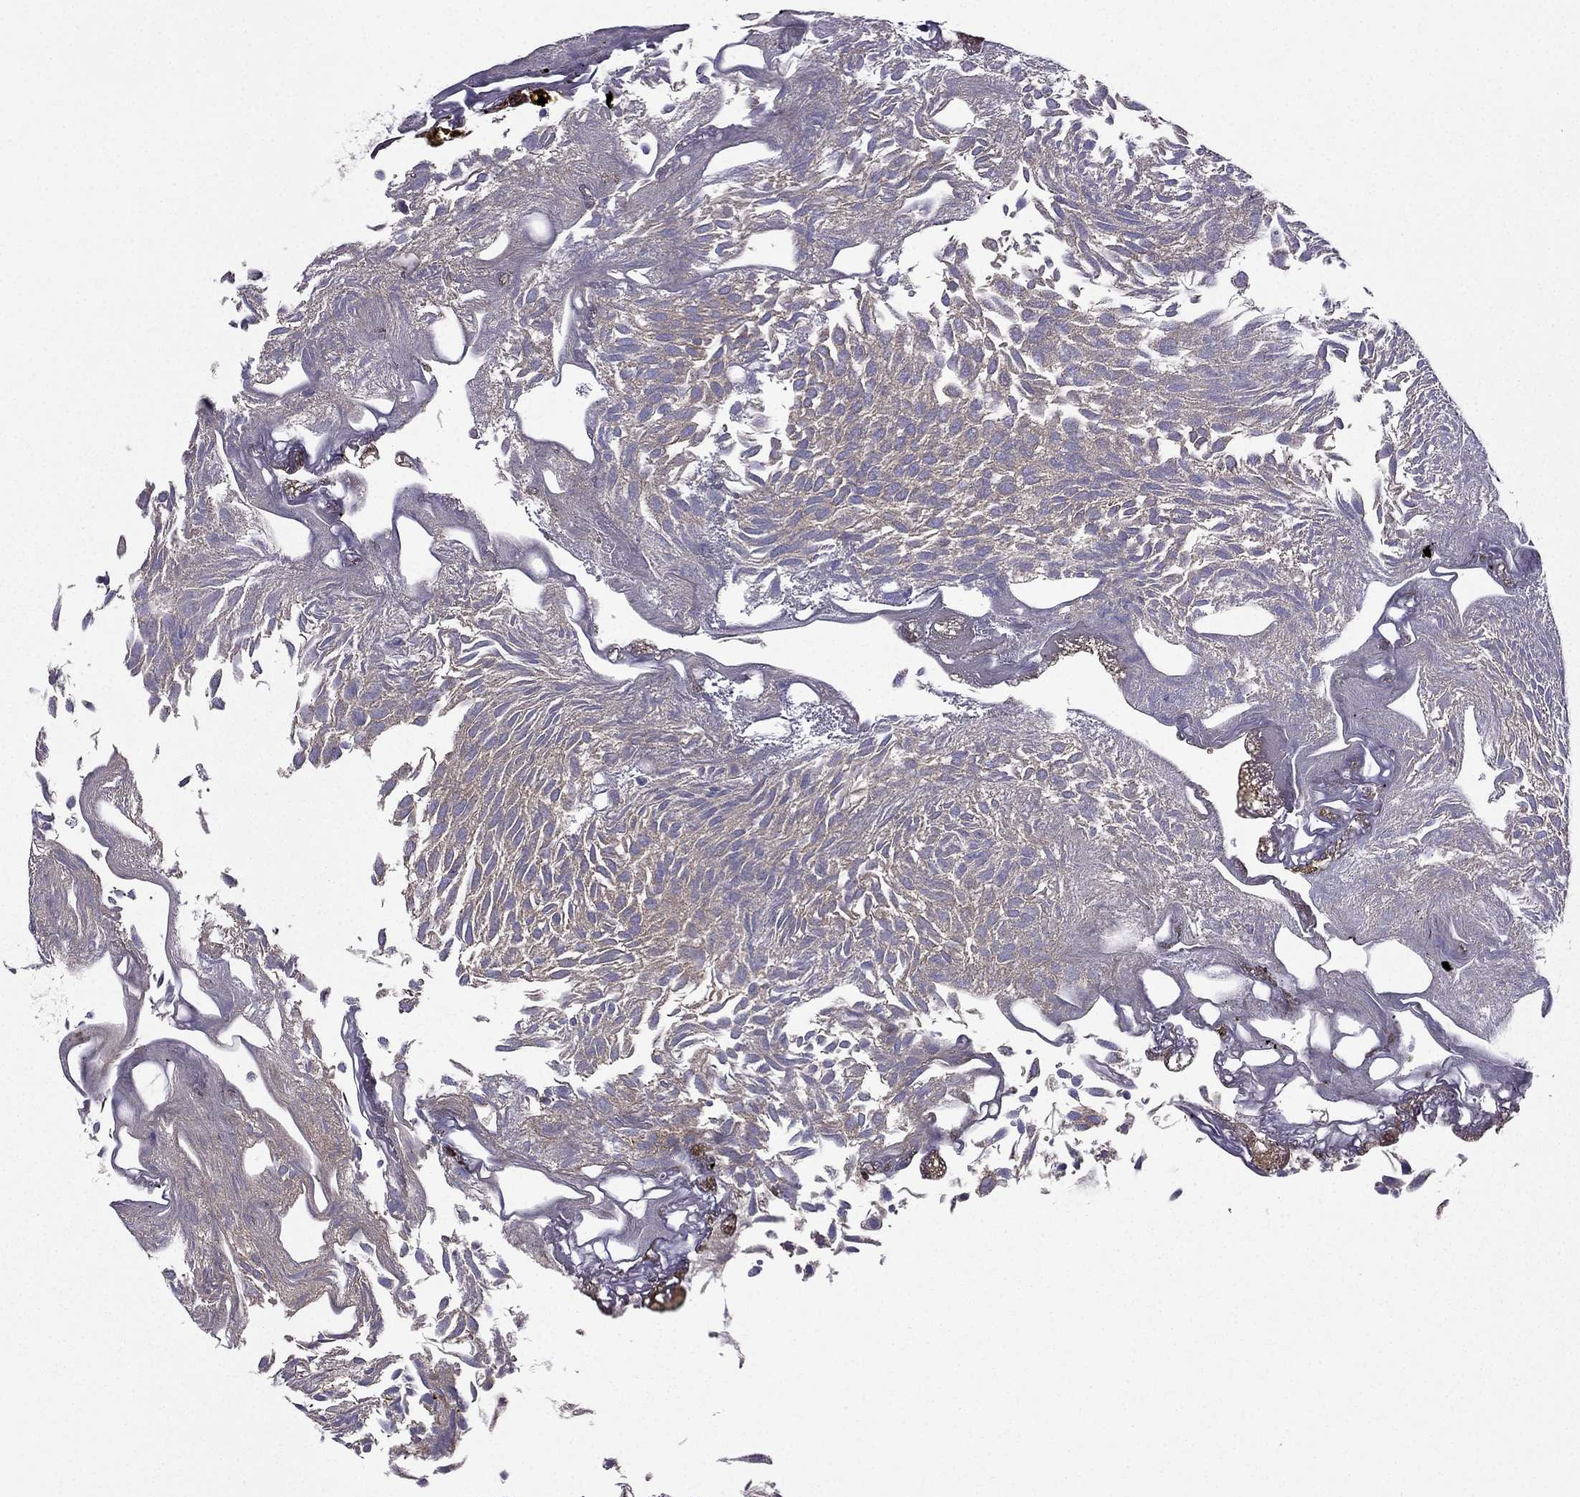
{"staining": {"intensity": "weak", "quantity": "25%-75%", "location": "cytoplasmic/membranous"}, "tissue": "urothelial cancer", "cell_type": "Tumor cells", "image_type": "cancer", "snomed": [{"axis": "morphology", "description": "Urothelial carcinoma, Low grade"}, {"axis": "topography", "description": "Urinary bladder"}], "caption": "A micrograph of human low-grade urothelial carcinoma stained for a protein shows weak cytoplasmic/membranous brown staining in tumor cells. (DAB (3,3'-diaminobenzidine) IHC, brown staining for protein, blue staining for nuclei).", "gene": "AAK1", "patient": {"sex": "male", "age": 52}}